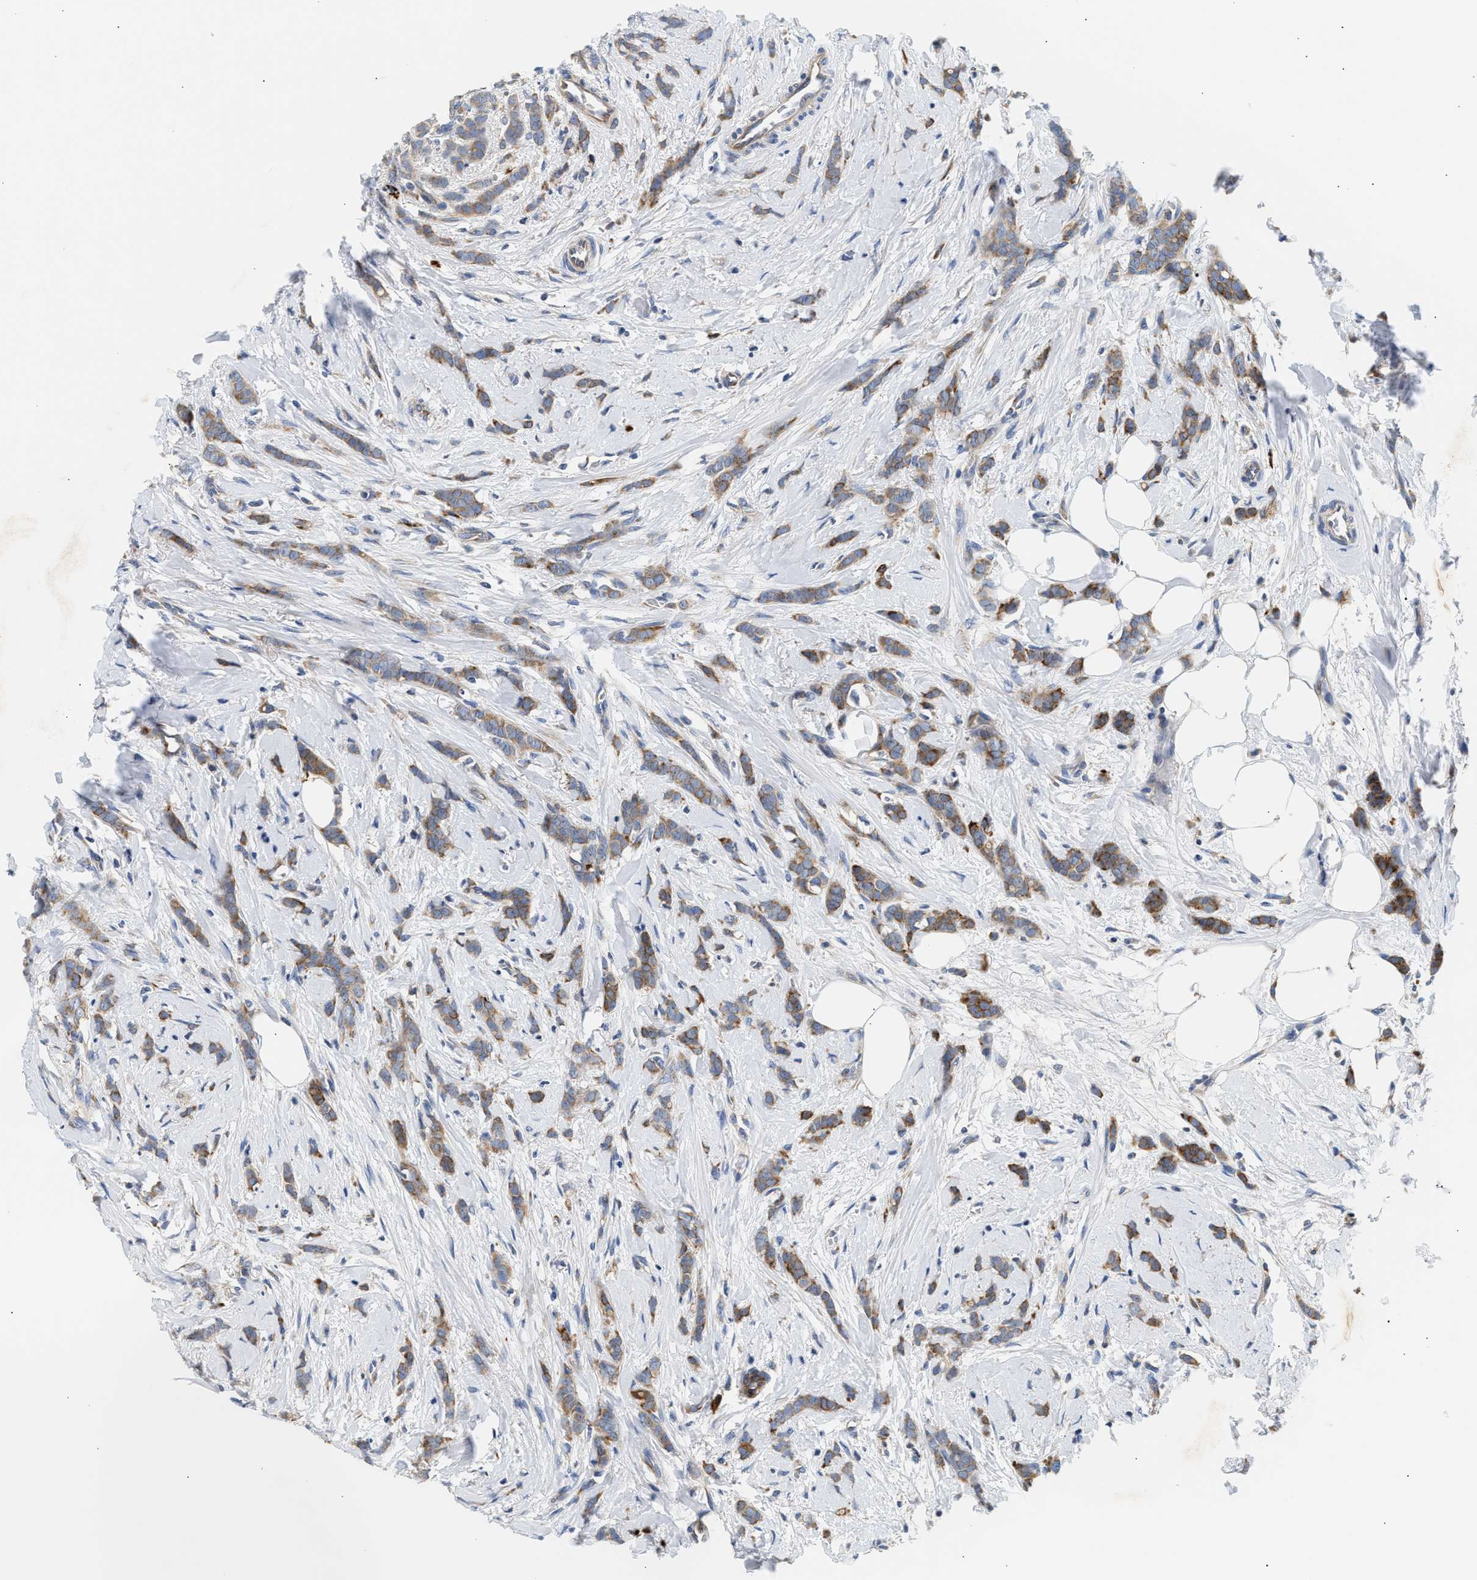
{"staining": {"intensity": "moderate", "quantity": ">75%", "location": "cytoplasmic/membranous"}, "tissue": "breast cancer", "cell_type": "Tumor cells", "image_type": "cancer", "snomed": [{"axis": "morphology", "description": "Lobular carcinoma, in situ"}, {"axis": "morphology", "description": "Lobular carcinoma"}, {"axis": "topography", "description": "Breast"}], "caption": "Tumor cells demonstrate moderate cytoplasmic/membranous positivity in approximately >75% of cells in breast cancer (lobular carcinoma in situ).", "gene": "AMZ1", "patient": {"sex": "female", "age": 41}}